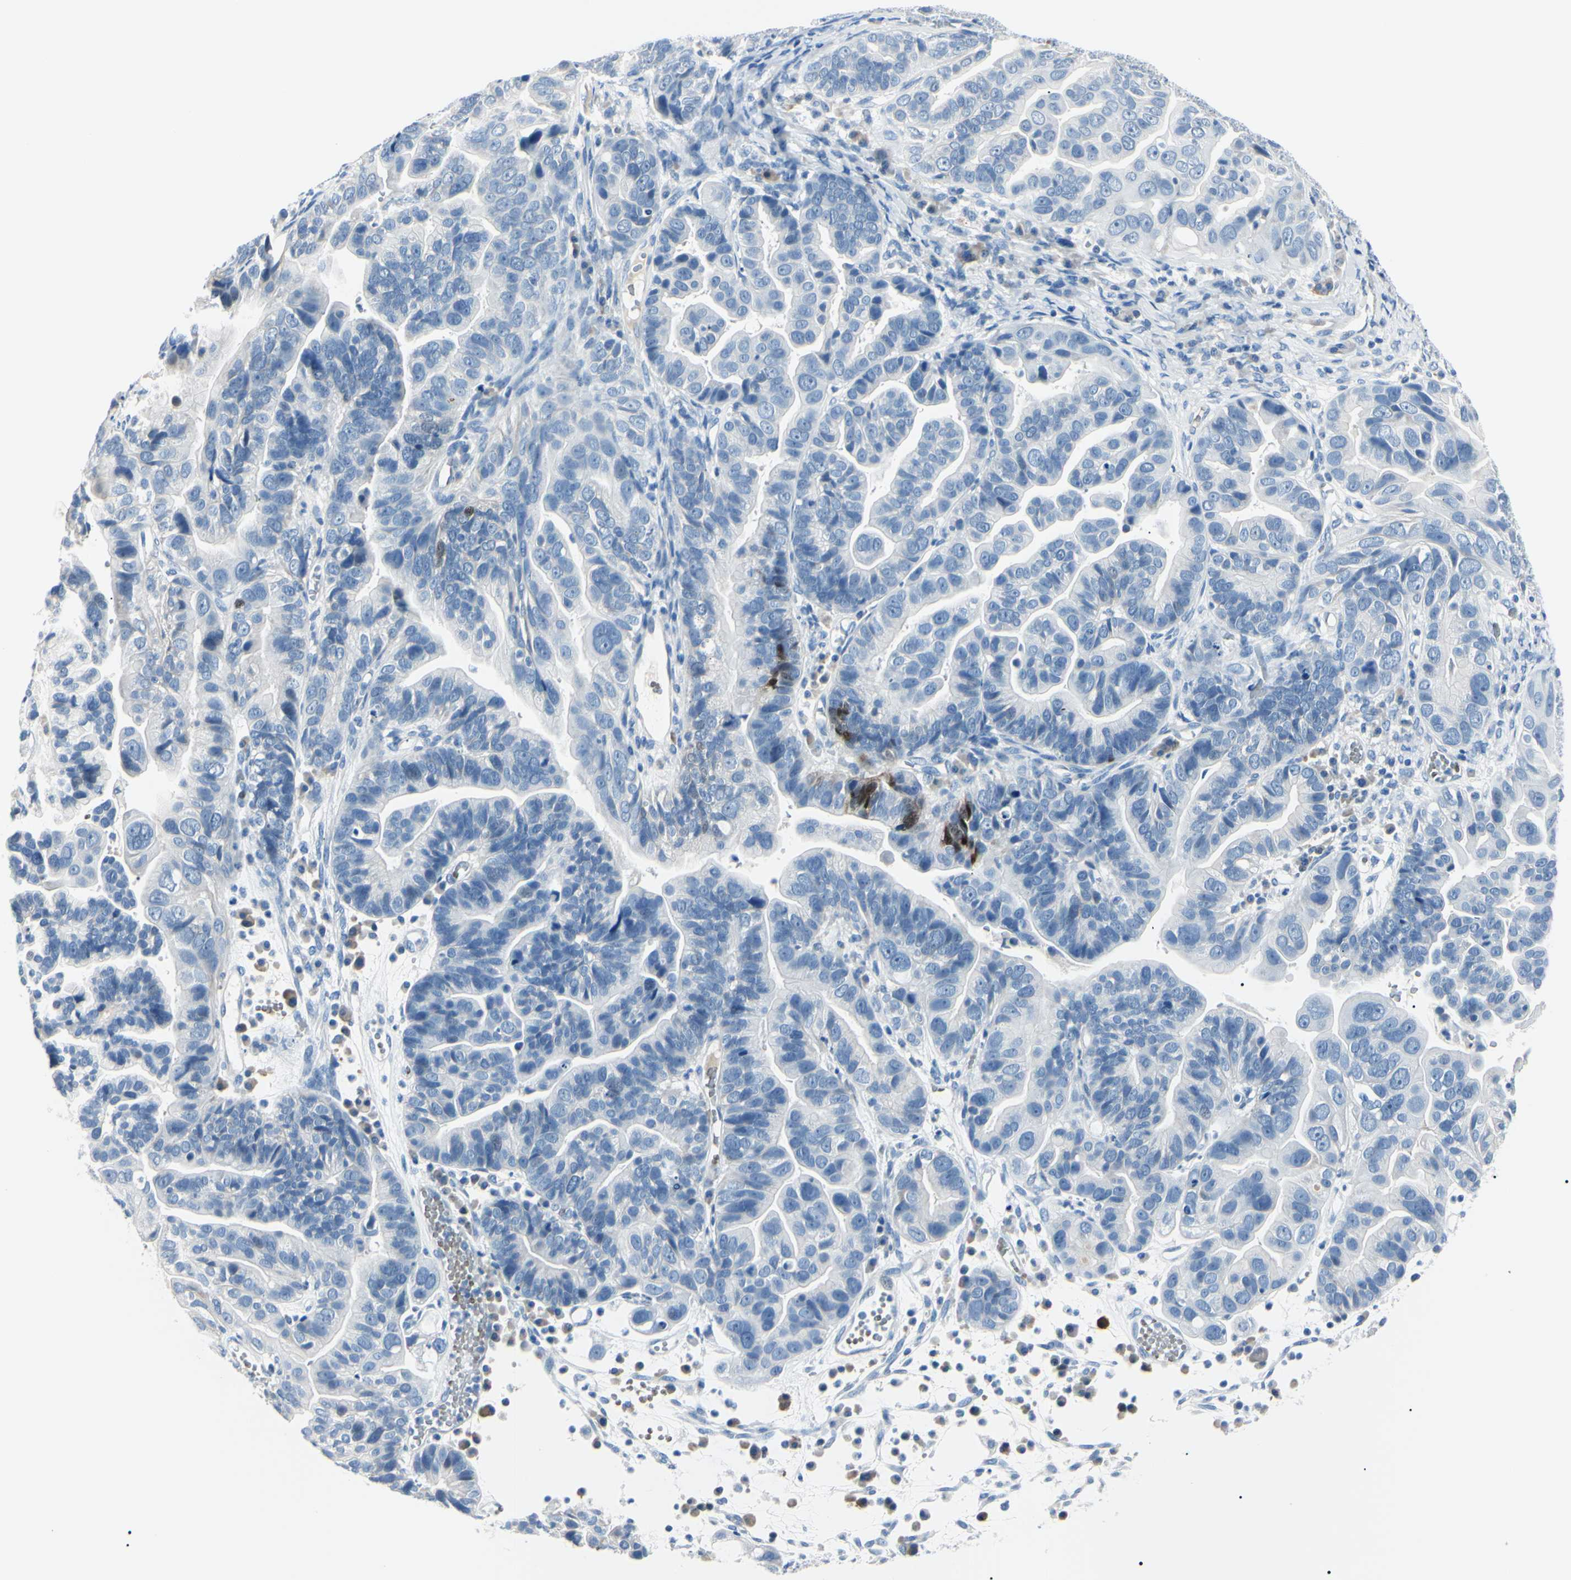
{"staining": {"intensity": "moderate", "quantity": "<25%", "location": "cytoplasmic/membranous"}, "tissue": "ovarian cancer", "cell_type": "Tumor cells", "image_type": "cancer", "snomed": [{"axis": "morphology", "description": "Cystadenocarcinoma, serous, NOS"}, {"axis": "topography", "description": "Ovary"}], "caption": "Ovarian cancer stained for a protein (brown) reveals moderate cytoplasmic/membranous positive staining in about <25% of tumor cells.", "gene": "CA2", "patient": {"sex": "female", "age": 56}}